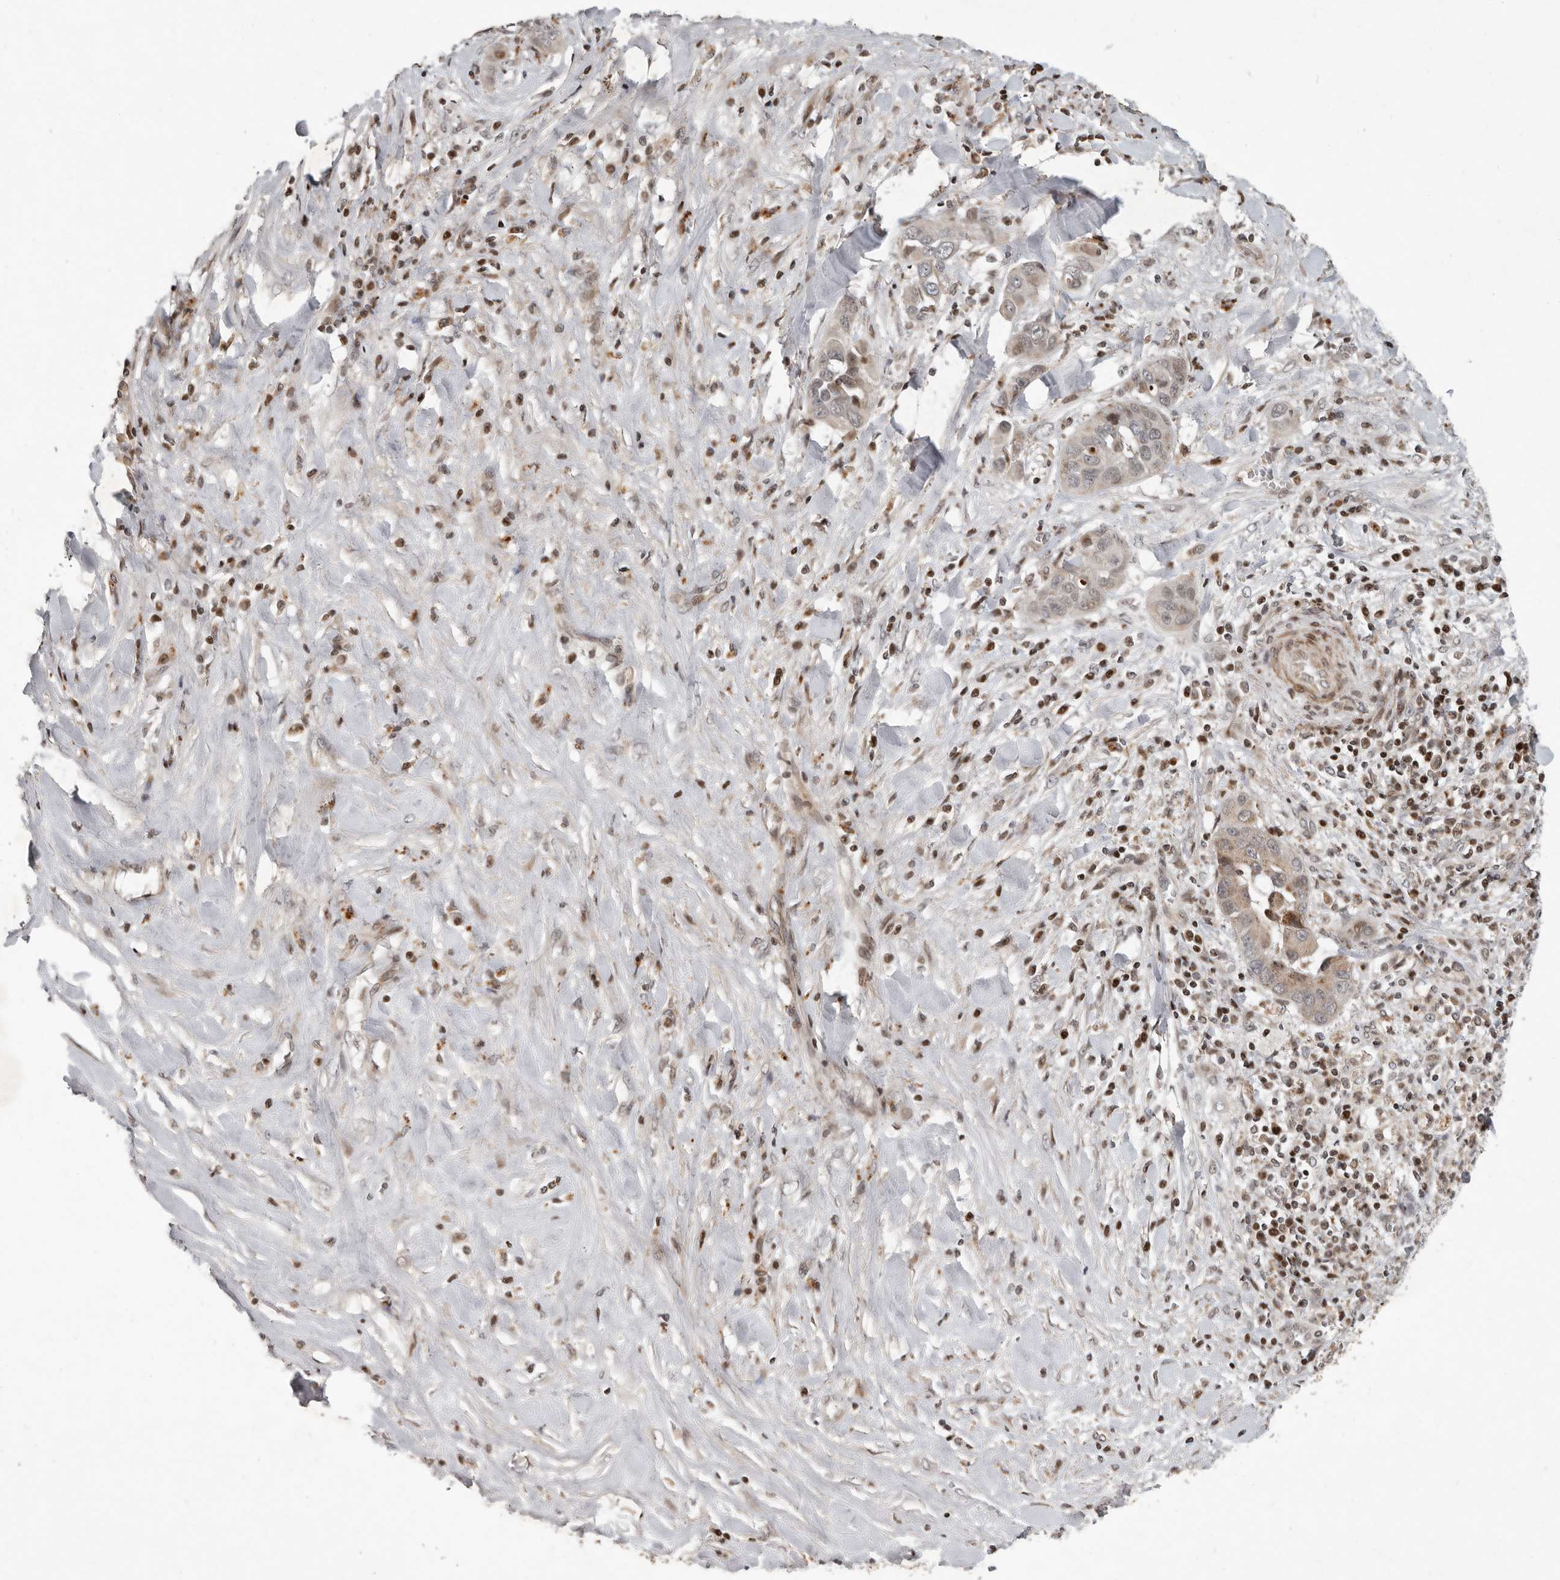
{"staining": {"intensity": "weak", "quantity": "25%-75%", "location": "nuclear"}, "tissue": "liver cancer", "cell_type": "Tumor cells", "image_type": "cancer", "snomed": [{"axis": "morphology", "description": "Cholangiocarcinoma"}, {"axis": "topography", "description": "Liver"}], "caption": "This is a micrograph of immunohistochemistry staining of liver cholangiocarcinoma, which shows weak positivity in the nuclear of tumor cells.", "gene": "RABIF", "patient": {"sex": "female", "age": 52}}